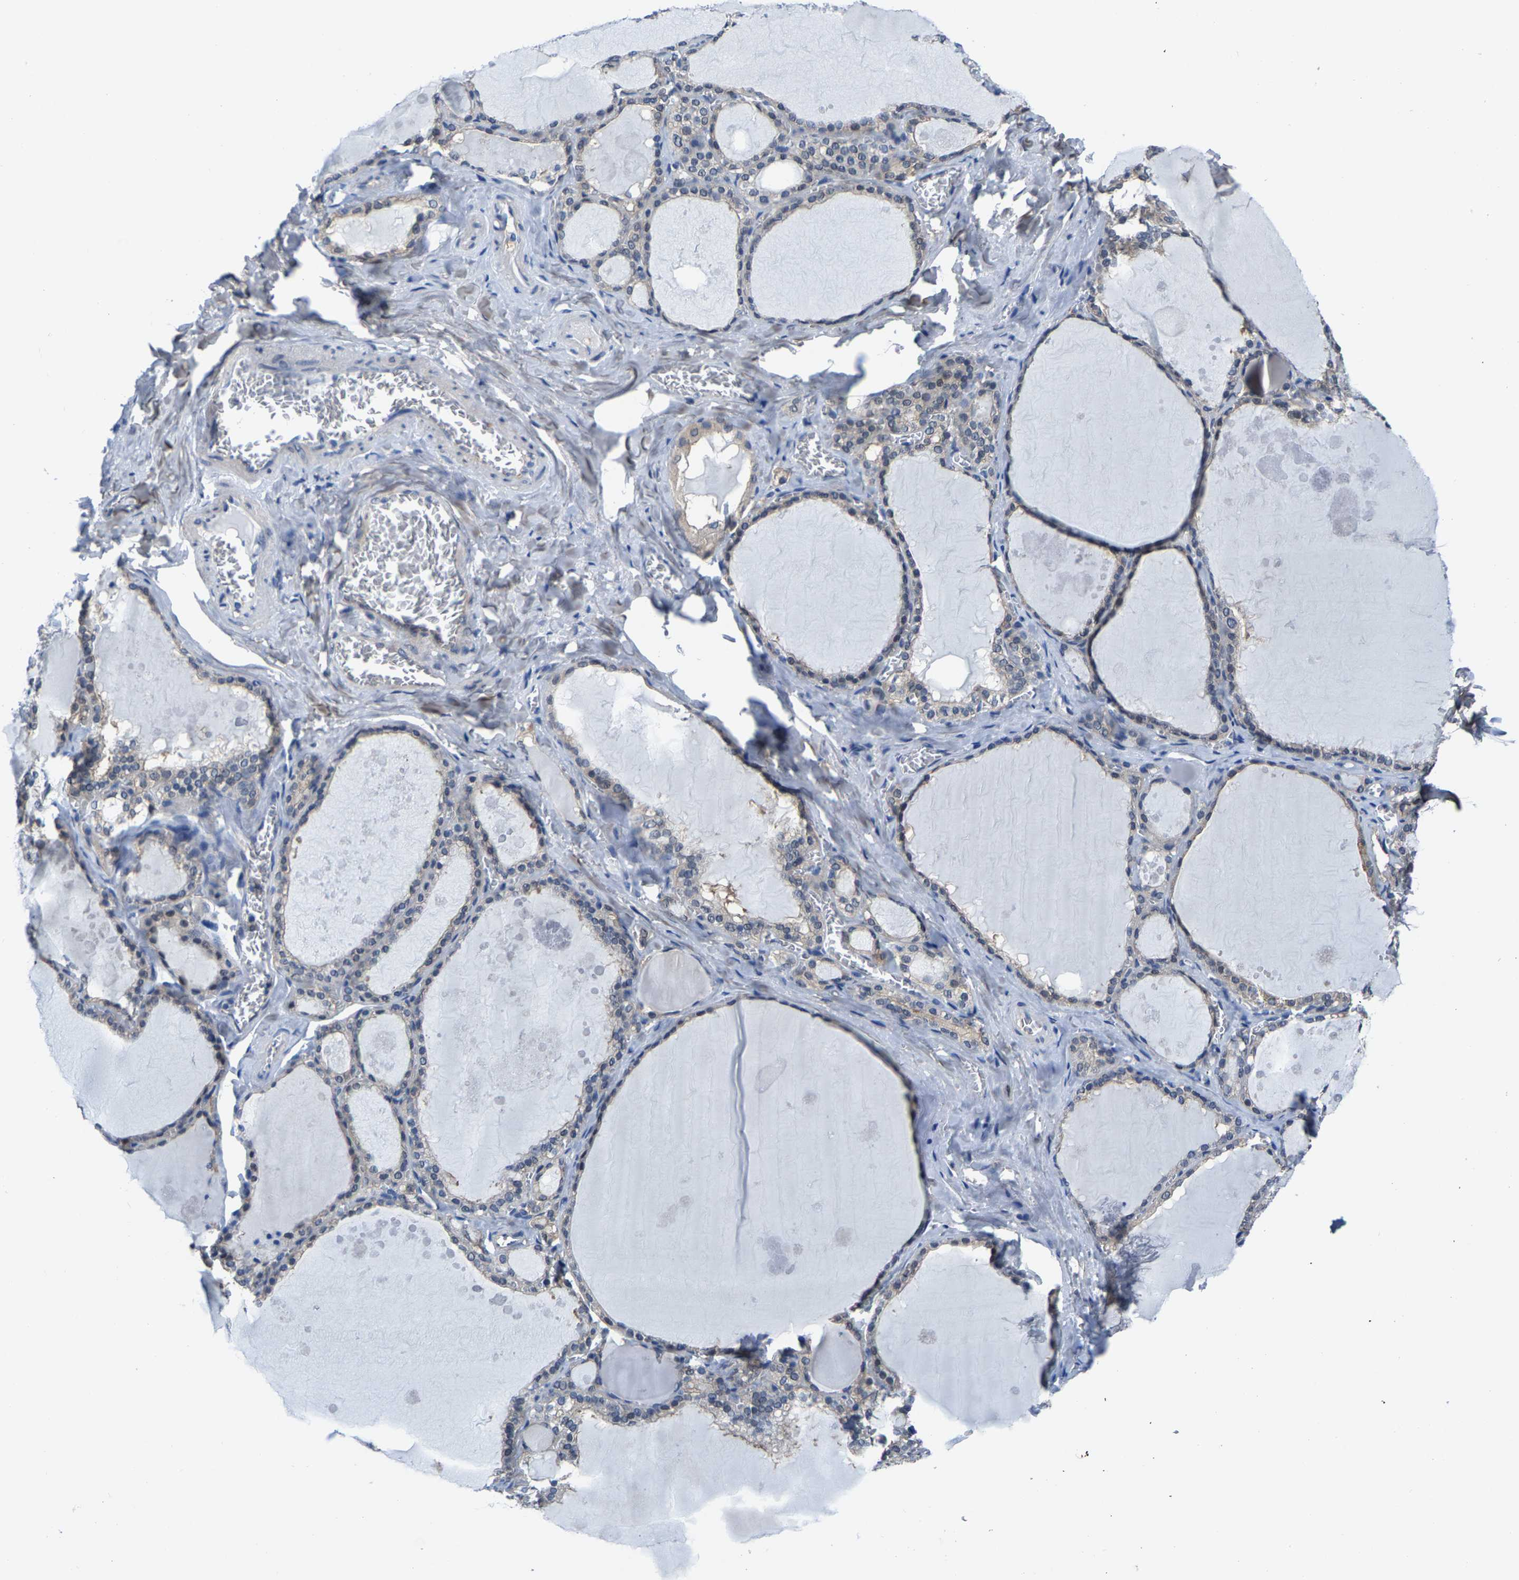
{"staining": {"intensity": "negative", "quantity": "none", "location": "none"}, "tissue": "thyroid gland", "cell_type": "Glandular cells", "image_type": "normal", "snomed": [{"axis": "morphology", "description": "Normal tissue, NOS"}, {"axis": "topography", "description": "Thyroid gland"}], "caption": "Protein analysis of normal thyroid gland displays no significant expression in glandular cells.", "gene": "SSH3", "patient": {"sex": "male", "age": 56}}